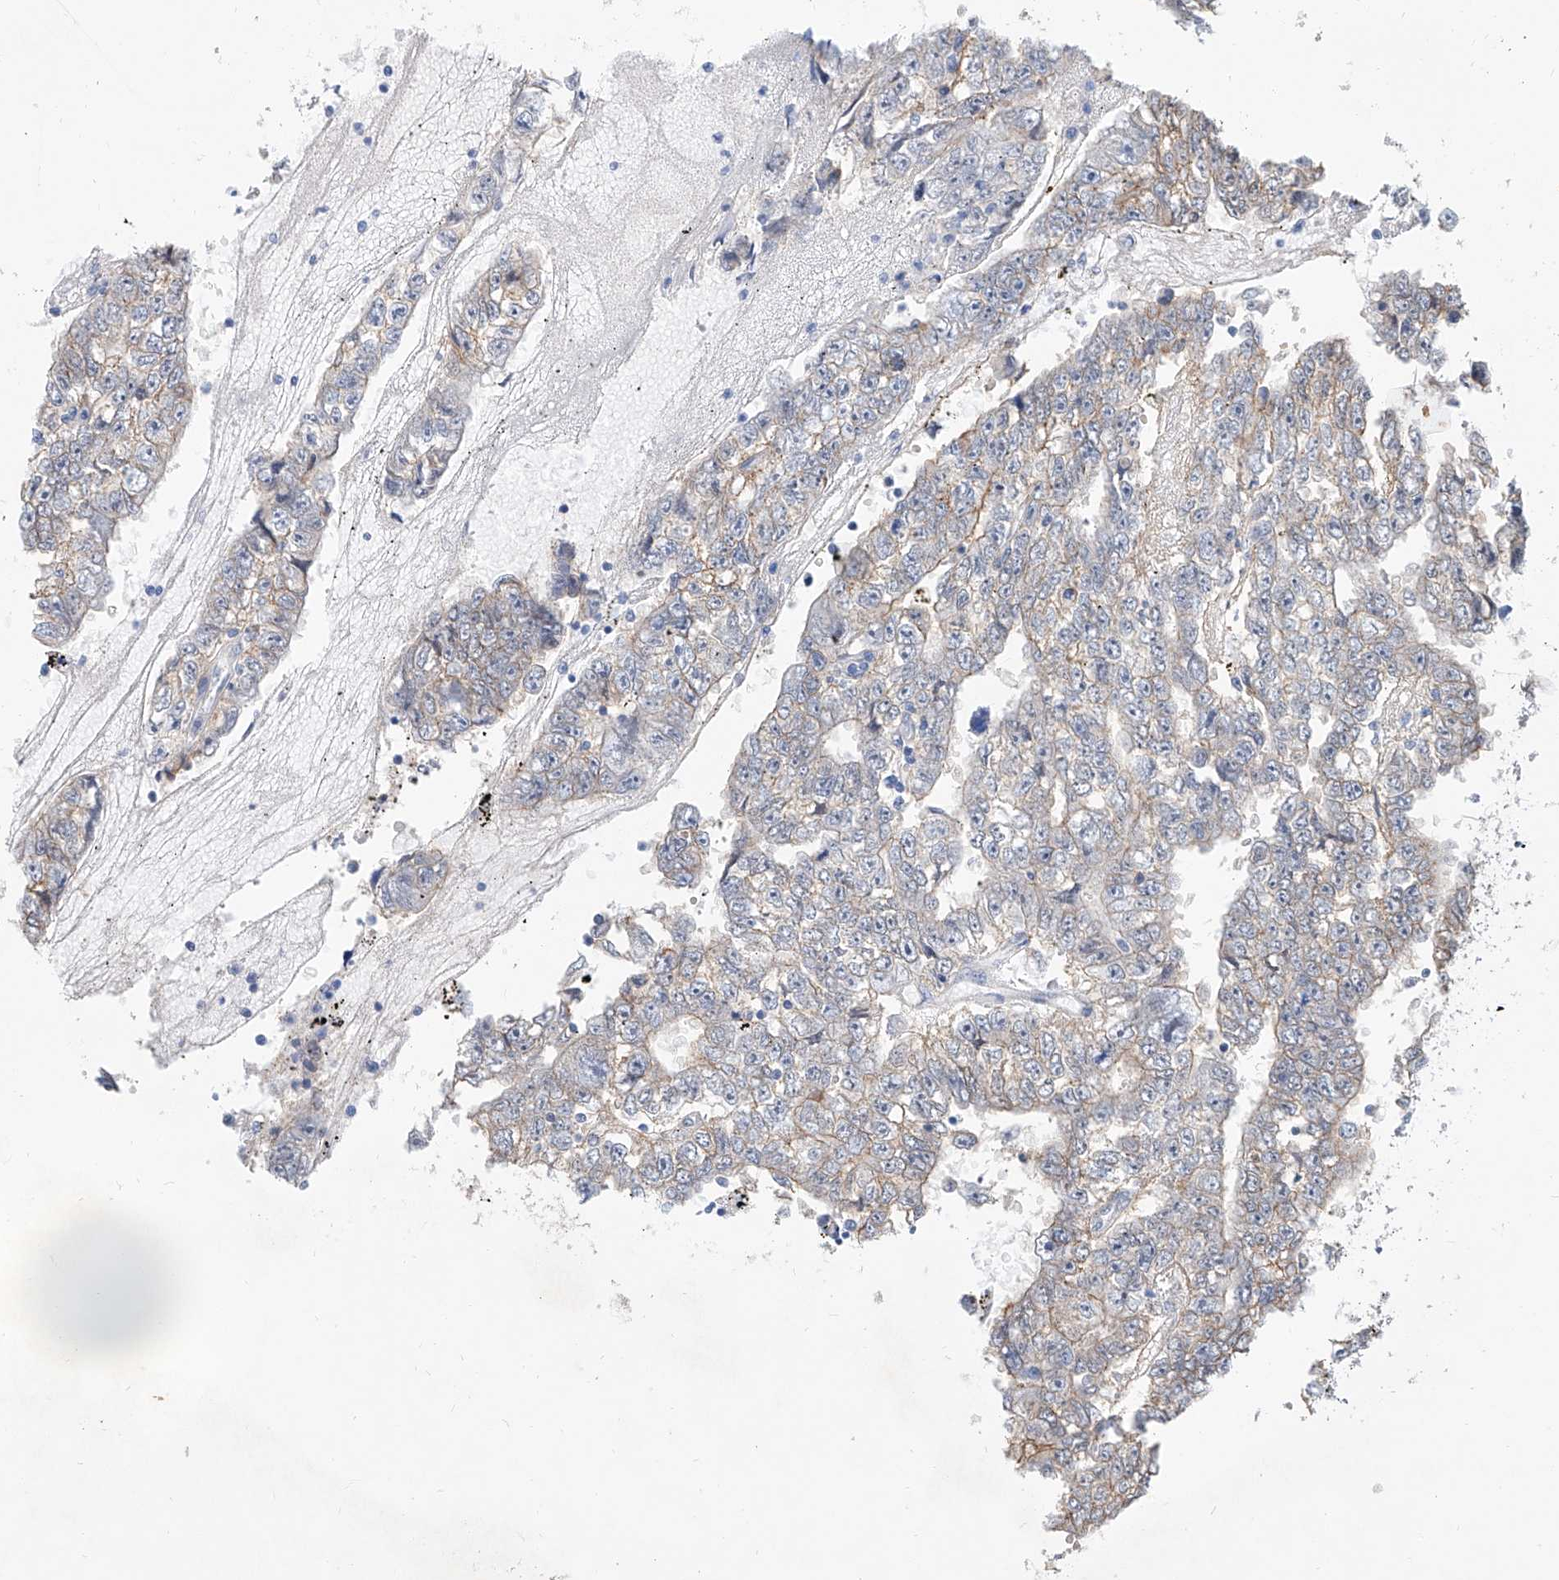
{"staining": {"intensity": "weak", "quantity": "25%-75%", "location": "cytoplasmic/membranous"}, "tissue": "testis cancer", "cell_type": "Tumor cells", "image_type": "cancer", "snomed": [{"axis": "morphology", "description": "Carcinoma, Embryonal, NOS"}, {"axis": "topography", "description": "Testis"}], "caption": "There is low levels of weak cytoplasmic/membranous positivity in tumor cells of testis embryonal carcinoma, as demonstrated by immunohistochemical staining (brown color).", "gene": "BPTF", "patient": {"sex": "male", "age": 25}}